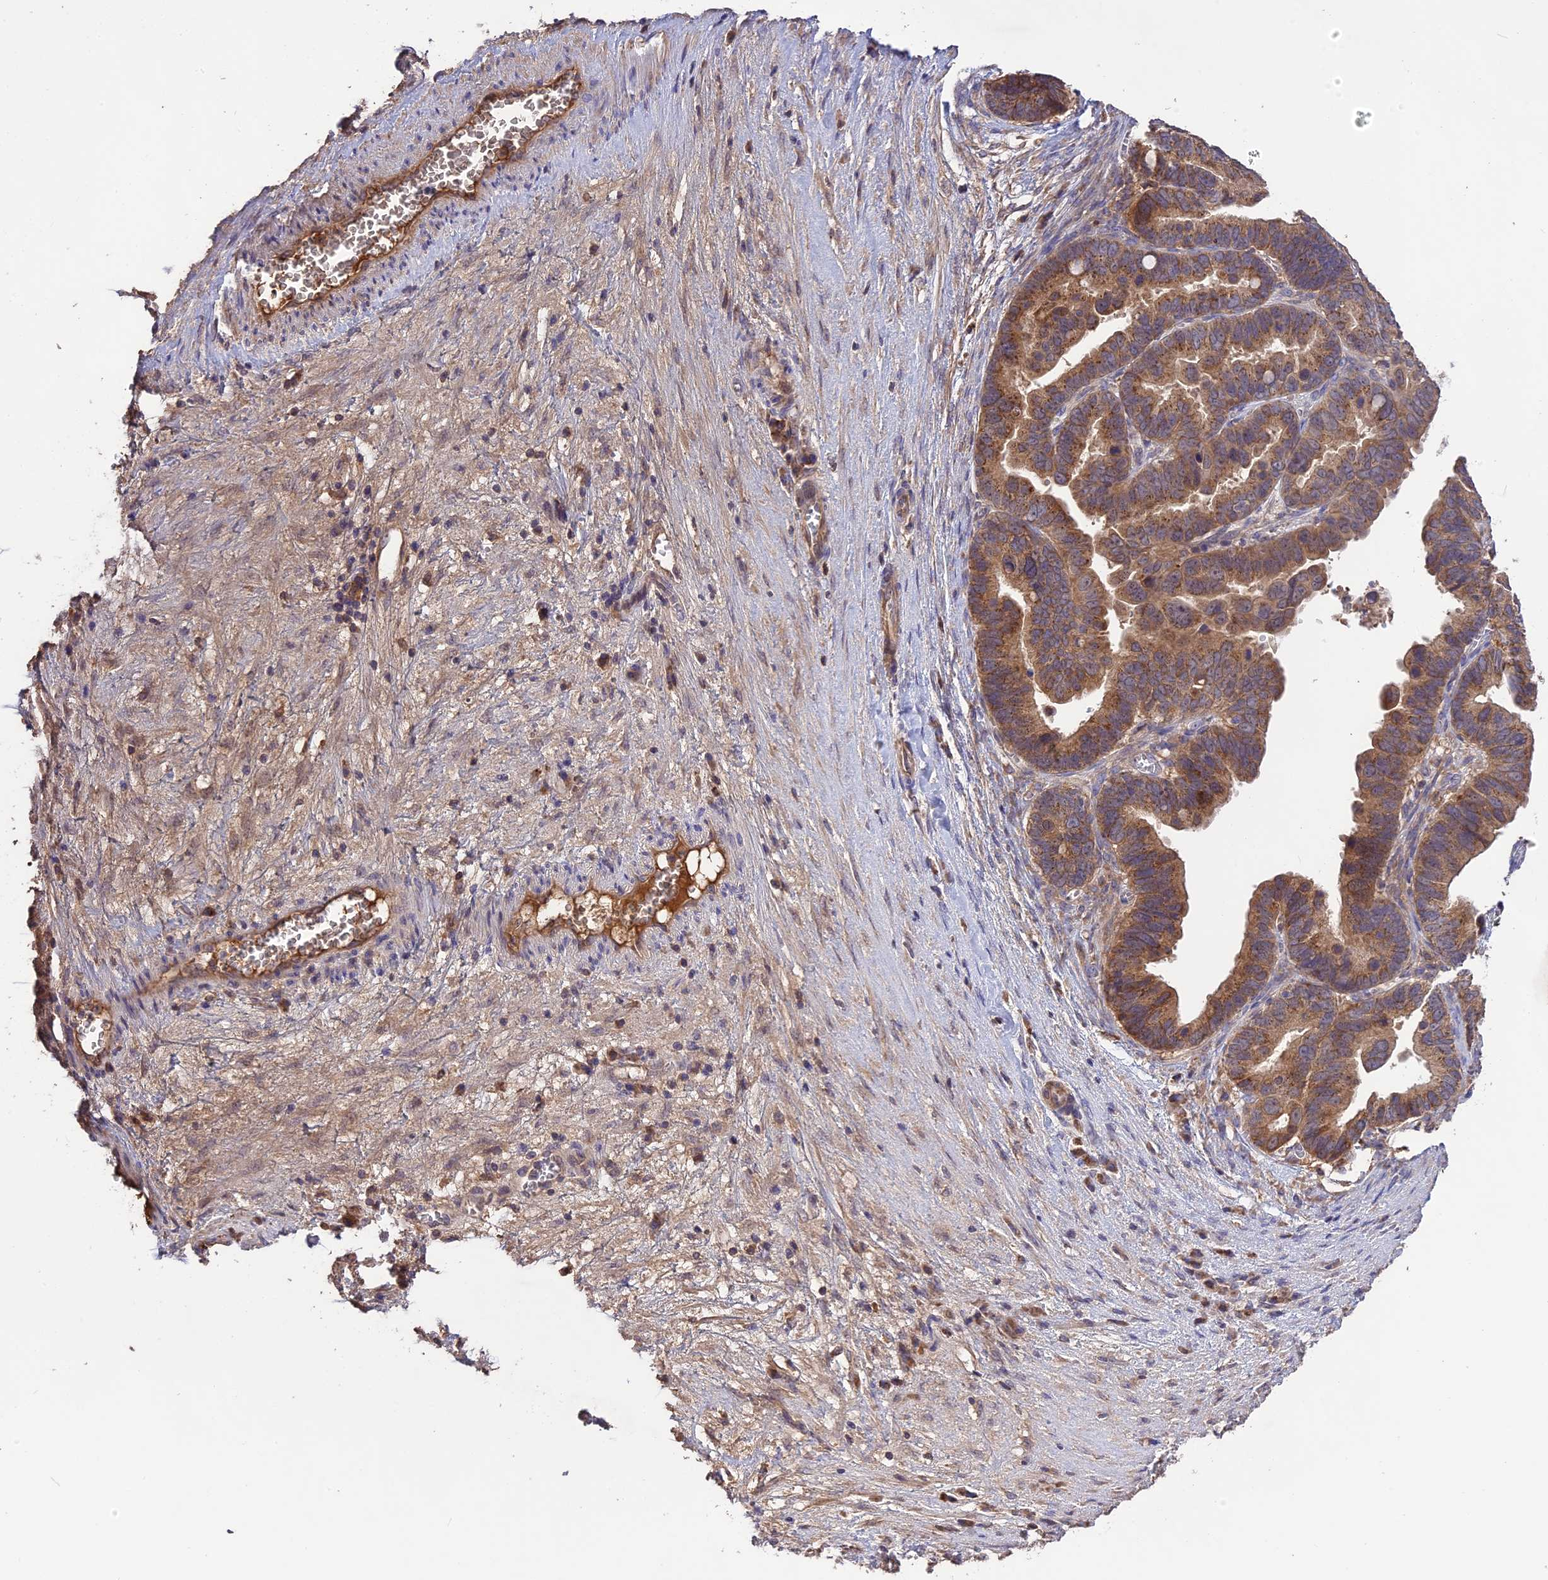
{"staining": {"intensity": "moderate", "quantity": ">75%", "location": "cytoplasmic/membranous"}, "tissue": "ovarian cancer", "cell_type": "Tumor cells", "image_type": "cancer", "snomed": [{"axis": "morphology", "description": "Cystadenocarcinoma, serous, NOS"}, {"axis": "topography", "description": "Ovary"}], "caption": "Human serous cystadenocarcinoma (ovarian) stained with a brown dye shows moderate cytoplasmic/membranous positive expression in about >75% of tumor cells.", "gene": "NUDT8", "patient": {"sex": "female", "age": 56}}